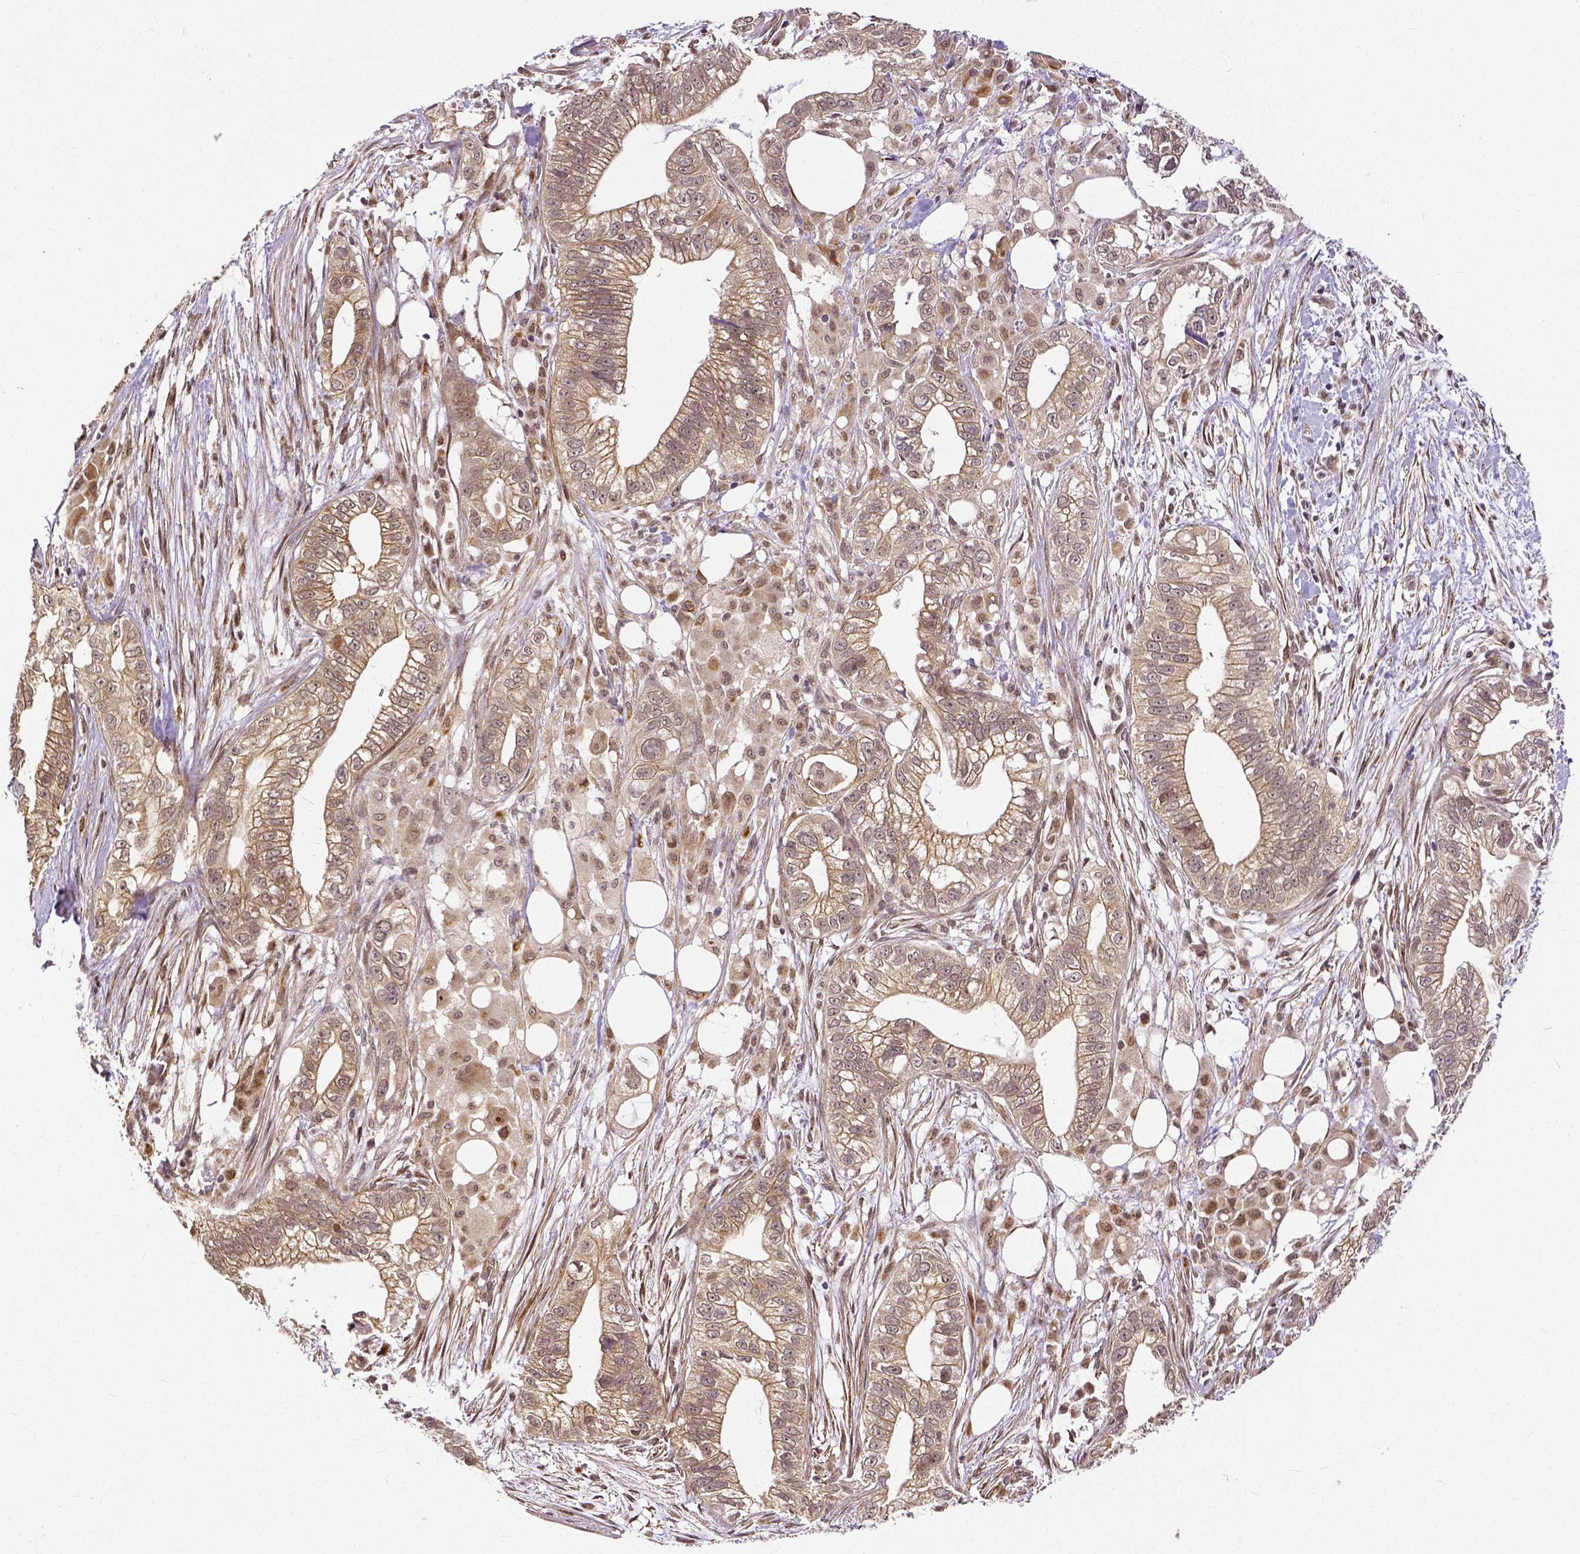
{"staining": {"intensity": "weak", "quantity": ">75%", "location": "cytoplasmic/membranous"}, "tissue": "pancreatic cancer", "cell_type": "Tumor cells", "image_type": "cancer", "snomed": [{"axis": "morphology", "description": "Adenocarcinoma, NOS"}, {"axis": "topography", "description": "Pancreas"}], "caption": "Pancreatic cancer tissue shows weak cytoplasmic/membranous staining in about >75% of tumor cells", "gene": "DICER1", "patient": {"sex": "male", "age": 70}}